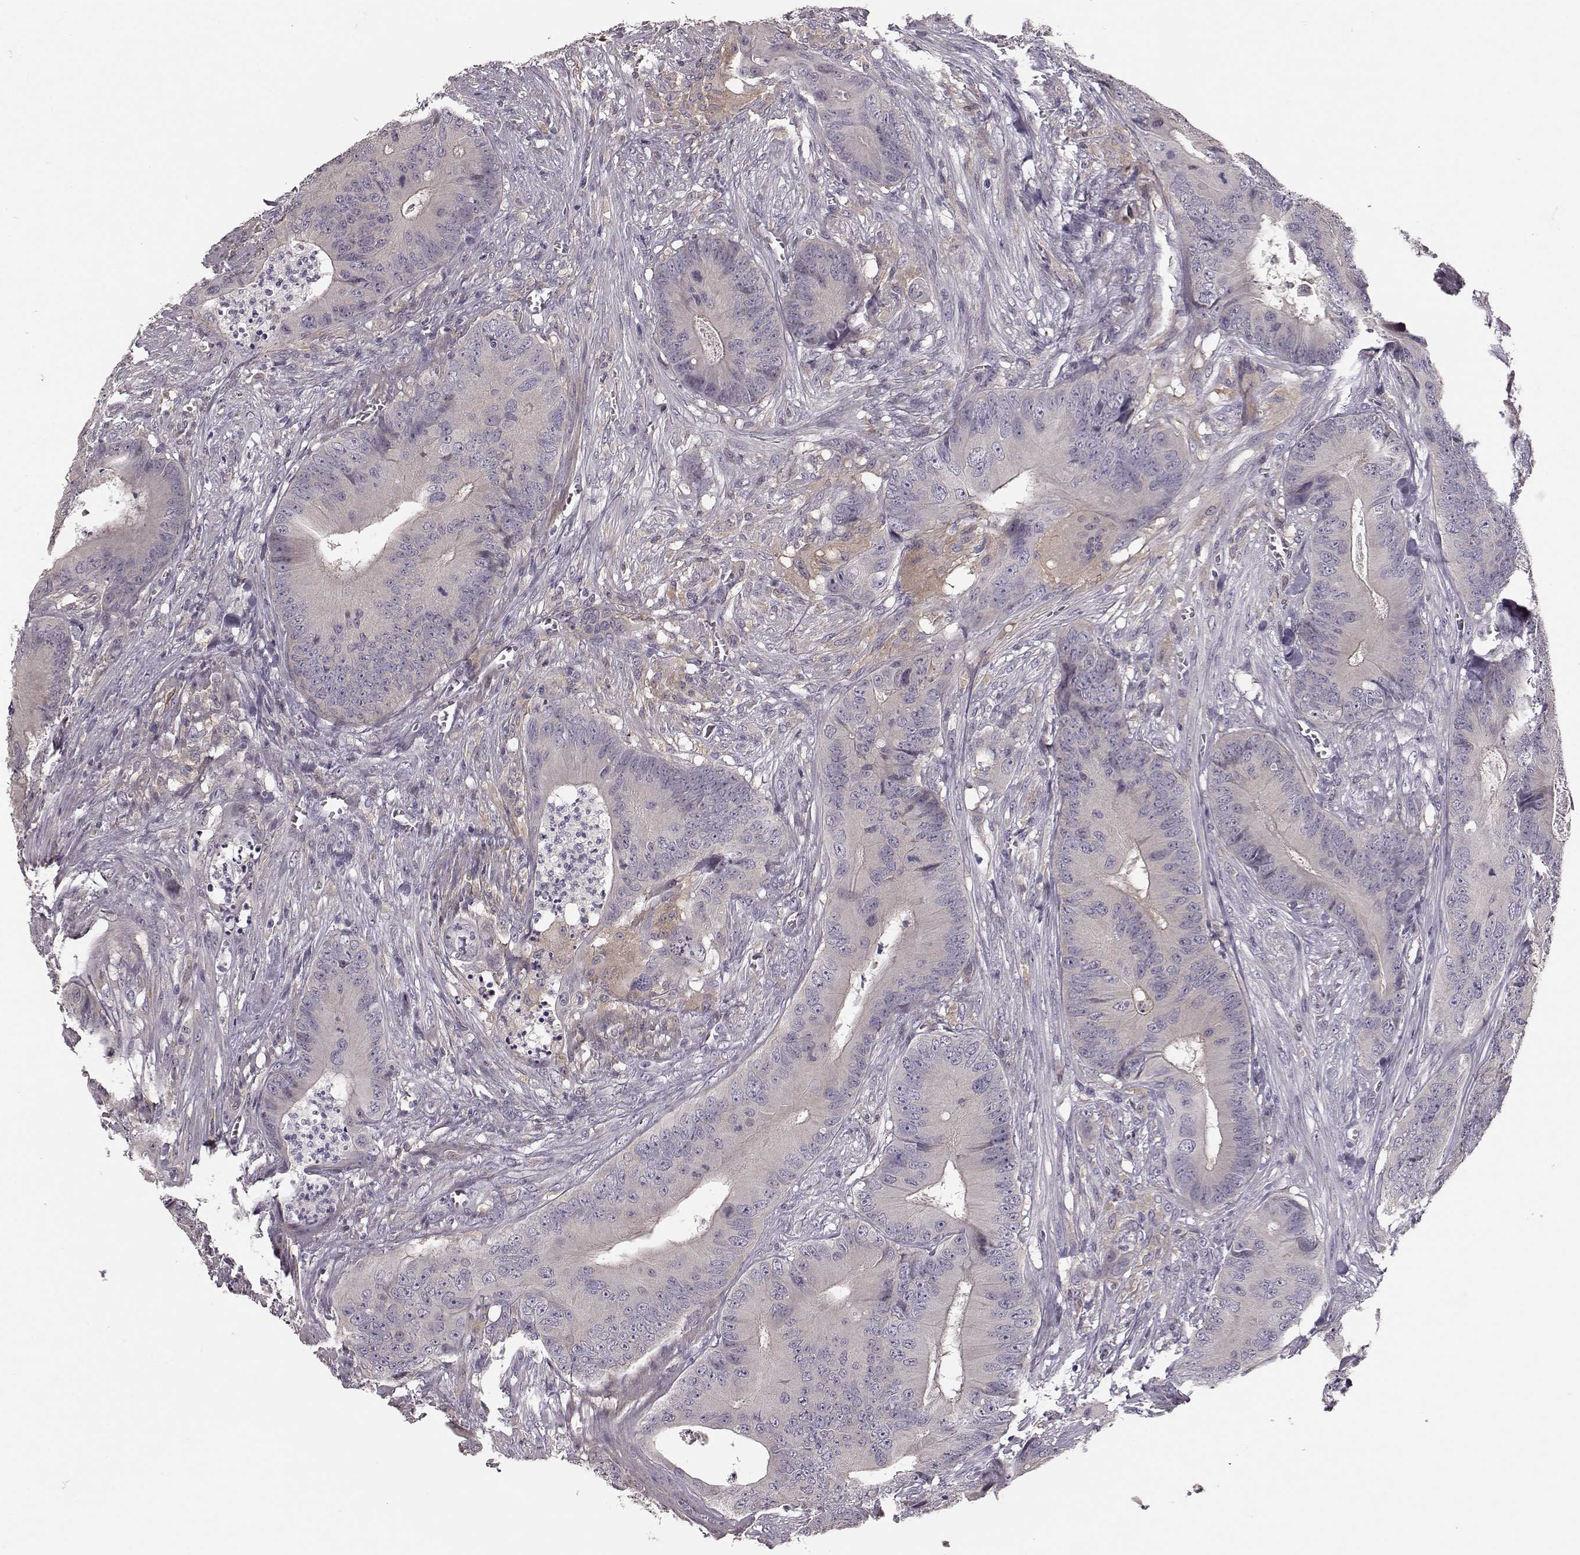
{"staining": {"intensity": "negative", "quantity": "none", "location": "none"}, "tissue": "colorectal cancer", "cell_type": "Tumor cells", "image_type": "cancer", "snomed": [{"axis": "morphology", "description": "Adenocarcinoma, NOS"}, {"axis": "topography", "description": "Colon"}], "caption": "IHC image of human colorectal cancer stained for a protein (brown), which displays no positivity in tumor cells.", "gene": "GPR50", "patient": {"sex": "male", "age": 84}}